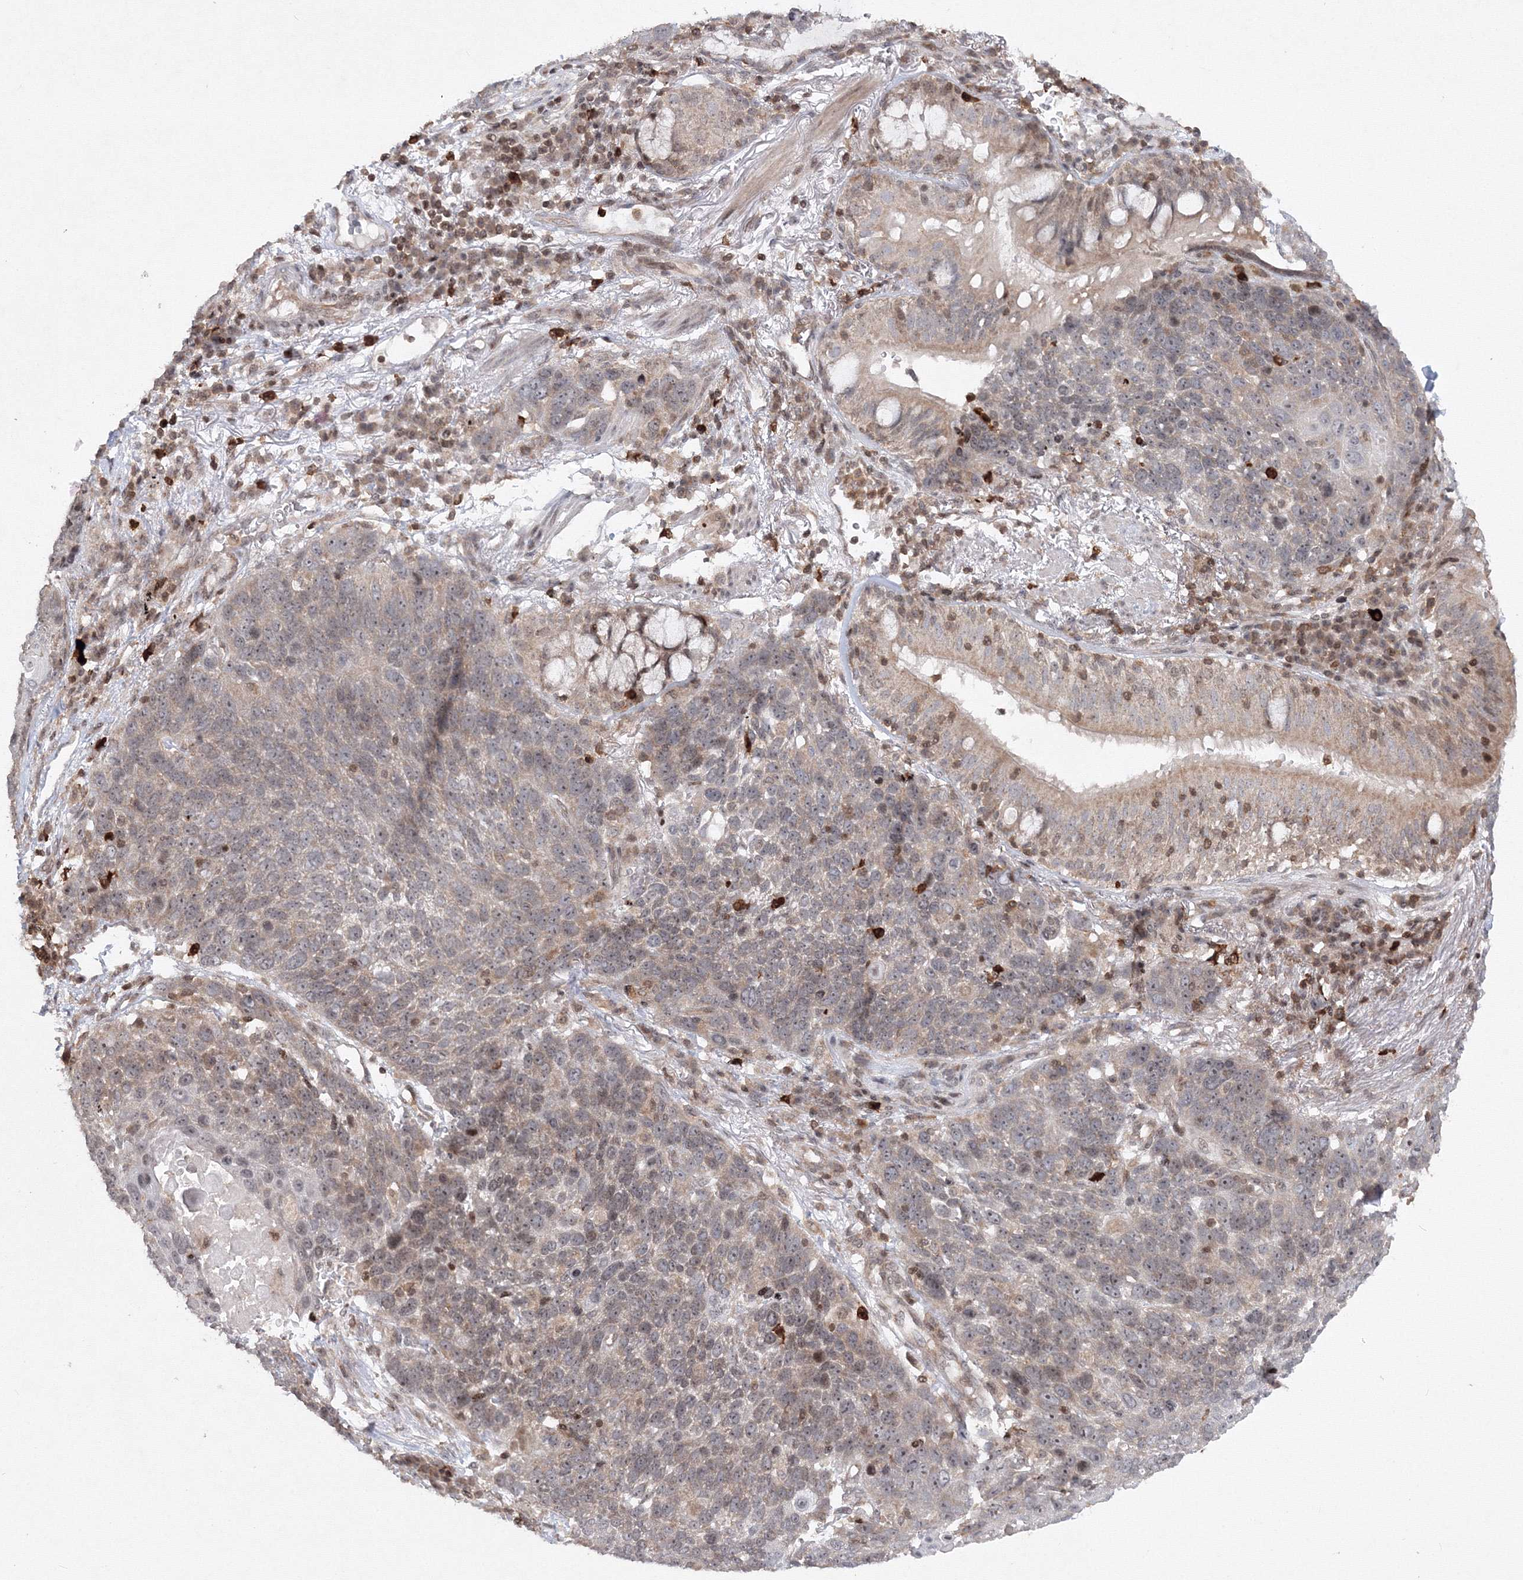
{"staining": {"intensity": "weak", "quantity": "25%-75%", "location": "cytoplasmic/membranous"}, "tissue": "lung cancer", "cell_type": "Tumor cells", "image_type": "cancer", "snomed": [{"axis": "morphology", "description": "Squamous cell carcinoma, NOS"}, {"axis": "topography", "description": "Lung"}], "caption": "About 25%-75% of tumor cells in human lung squamous cell carcinoma exhibit weak cytoplasmic/membranous protein expression as visualized by brown immunohistochemical staining.", "gene": "MKRN2", "patient": {"sex": "male", "age": 66}}